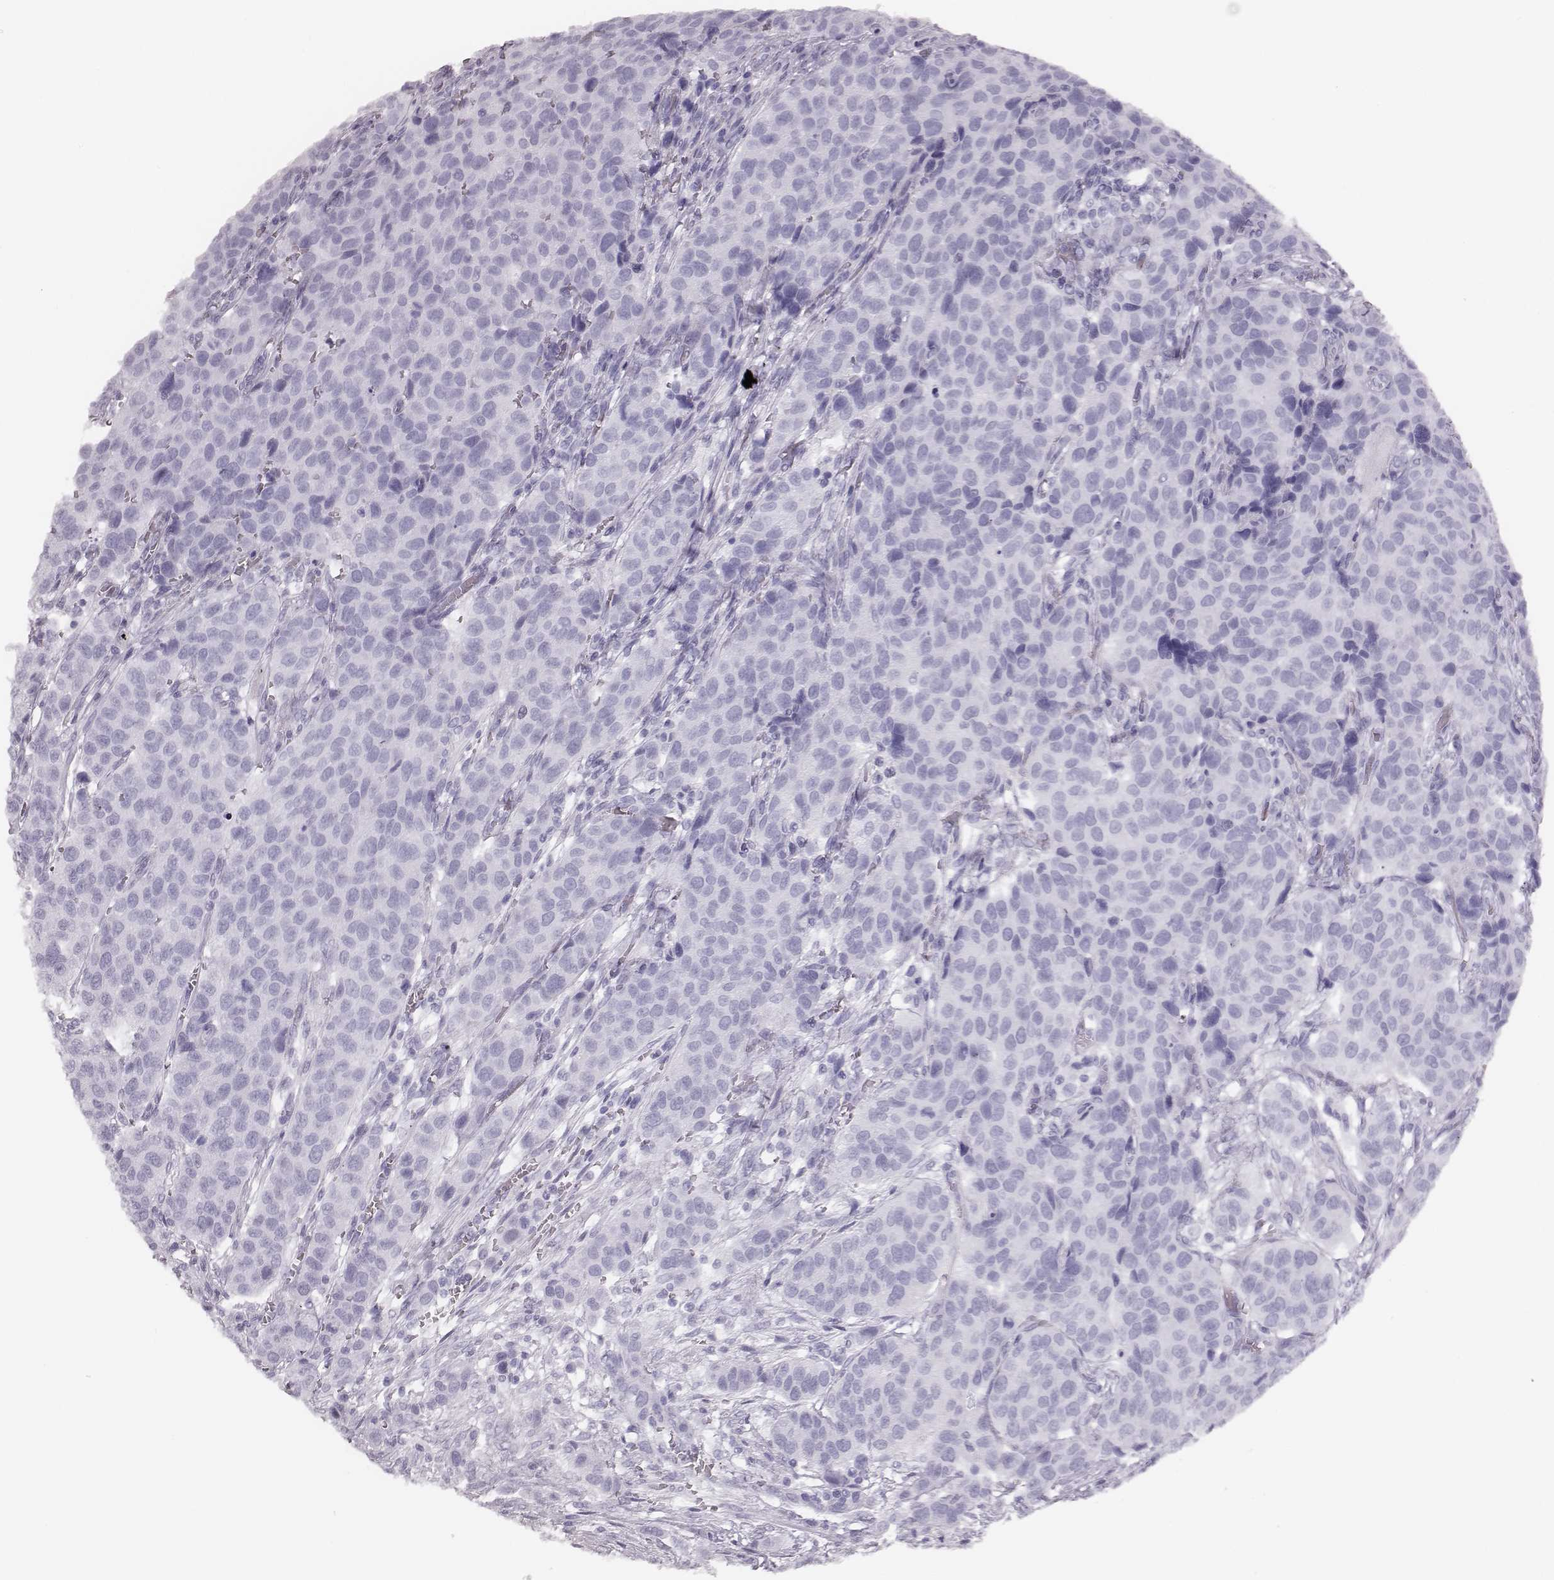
{"staining": {"intensity": "moderate", "quantity": ">75%", "location": "nuclear"}, "tissue": "urothelial cancer", "cell_type": "Tumor cells", "image_type": "cancer", "snomed": [{"axis": "morphology", "description": "Urothelial carcinoma, High grade"}, {"axis": "topography", "description": "Urinary bladder"}], "caption": "There is medium levels of moderate nuclear expression in tumor cells of urothelial cancer, as demonstrated by immunohistochemical staining (brown color).", "gene": "NOP56", "patient": {"sex": "female", "age": 58}}